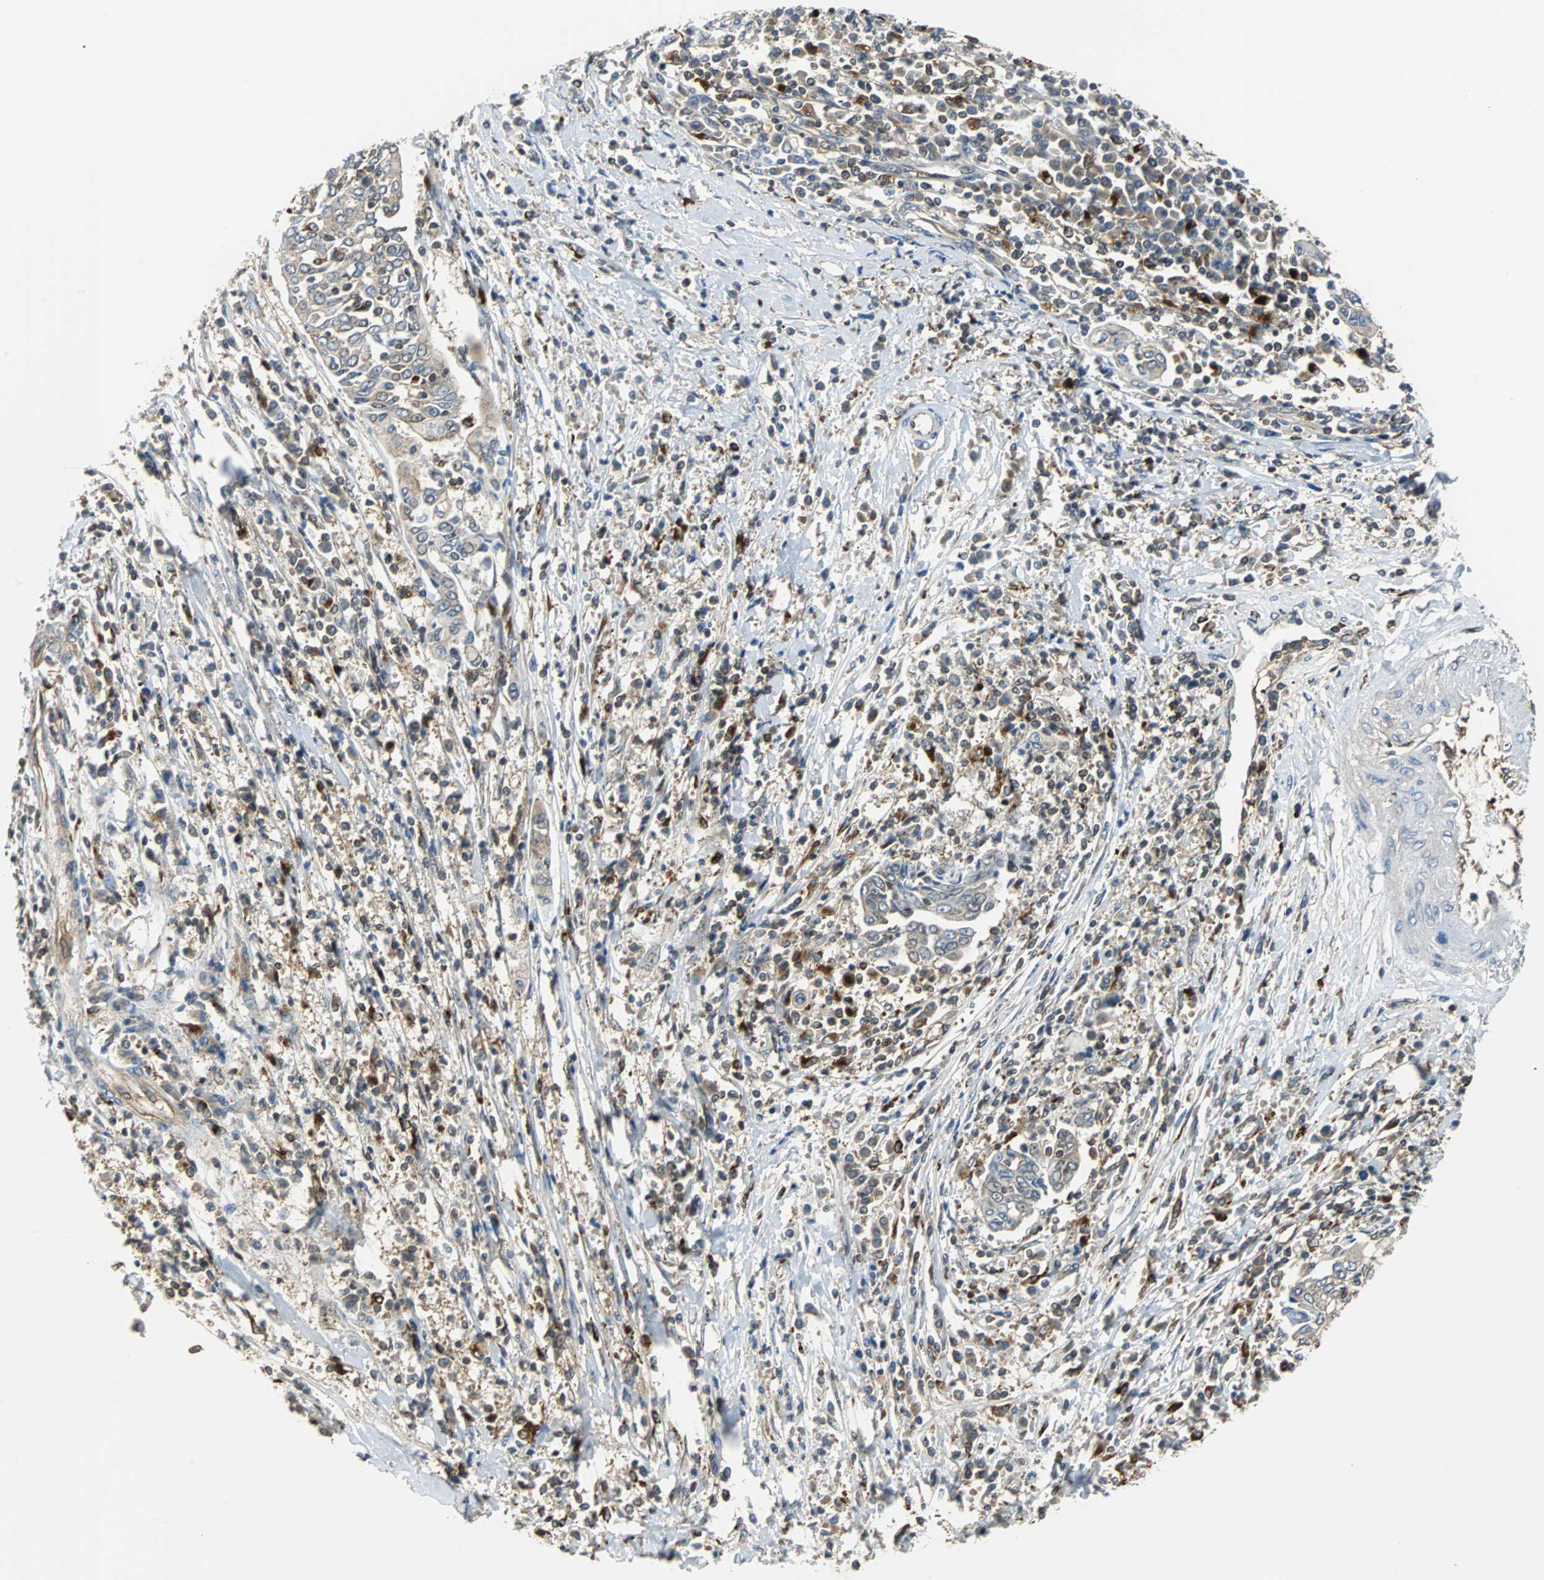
{"staining": {"intensity": "weak", "quantity": "25%-75%", "location": "cytoplasmic/membranous"}, "tissue": "cervical cancer", "cell_type": "Tumor cells", "image_type": "cancer", "snomed": [{"axis": "morphology", "description": "Squamous cell carcinoma, NOS"}, {"axis": "topography", "description": "Cervix"}], "caption": "Tumor cells show low levels of weak cytoplasmic/membranous staining in approximately 25%-75% of cells in cervical cancer (squamous cell carcinoma). The protein is shown in brown color, while the nuclei are stained blue.", "gene": "RELA", "patient": {"sex": "female", "age": 40}}